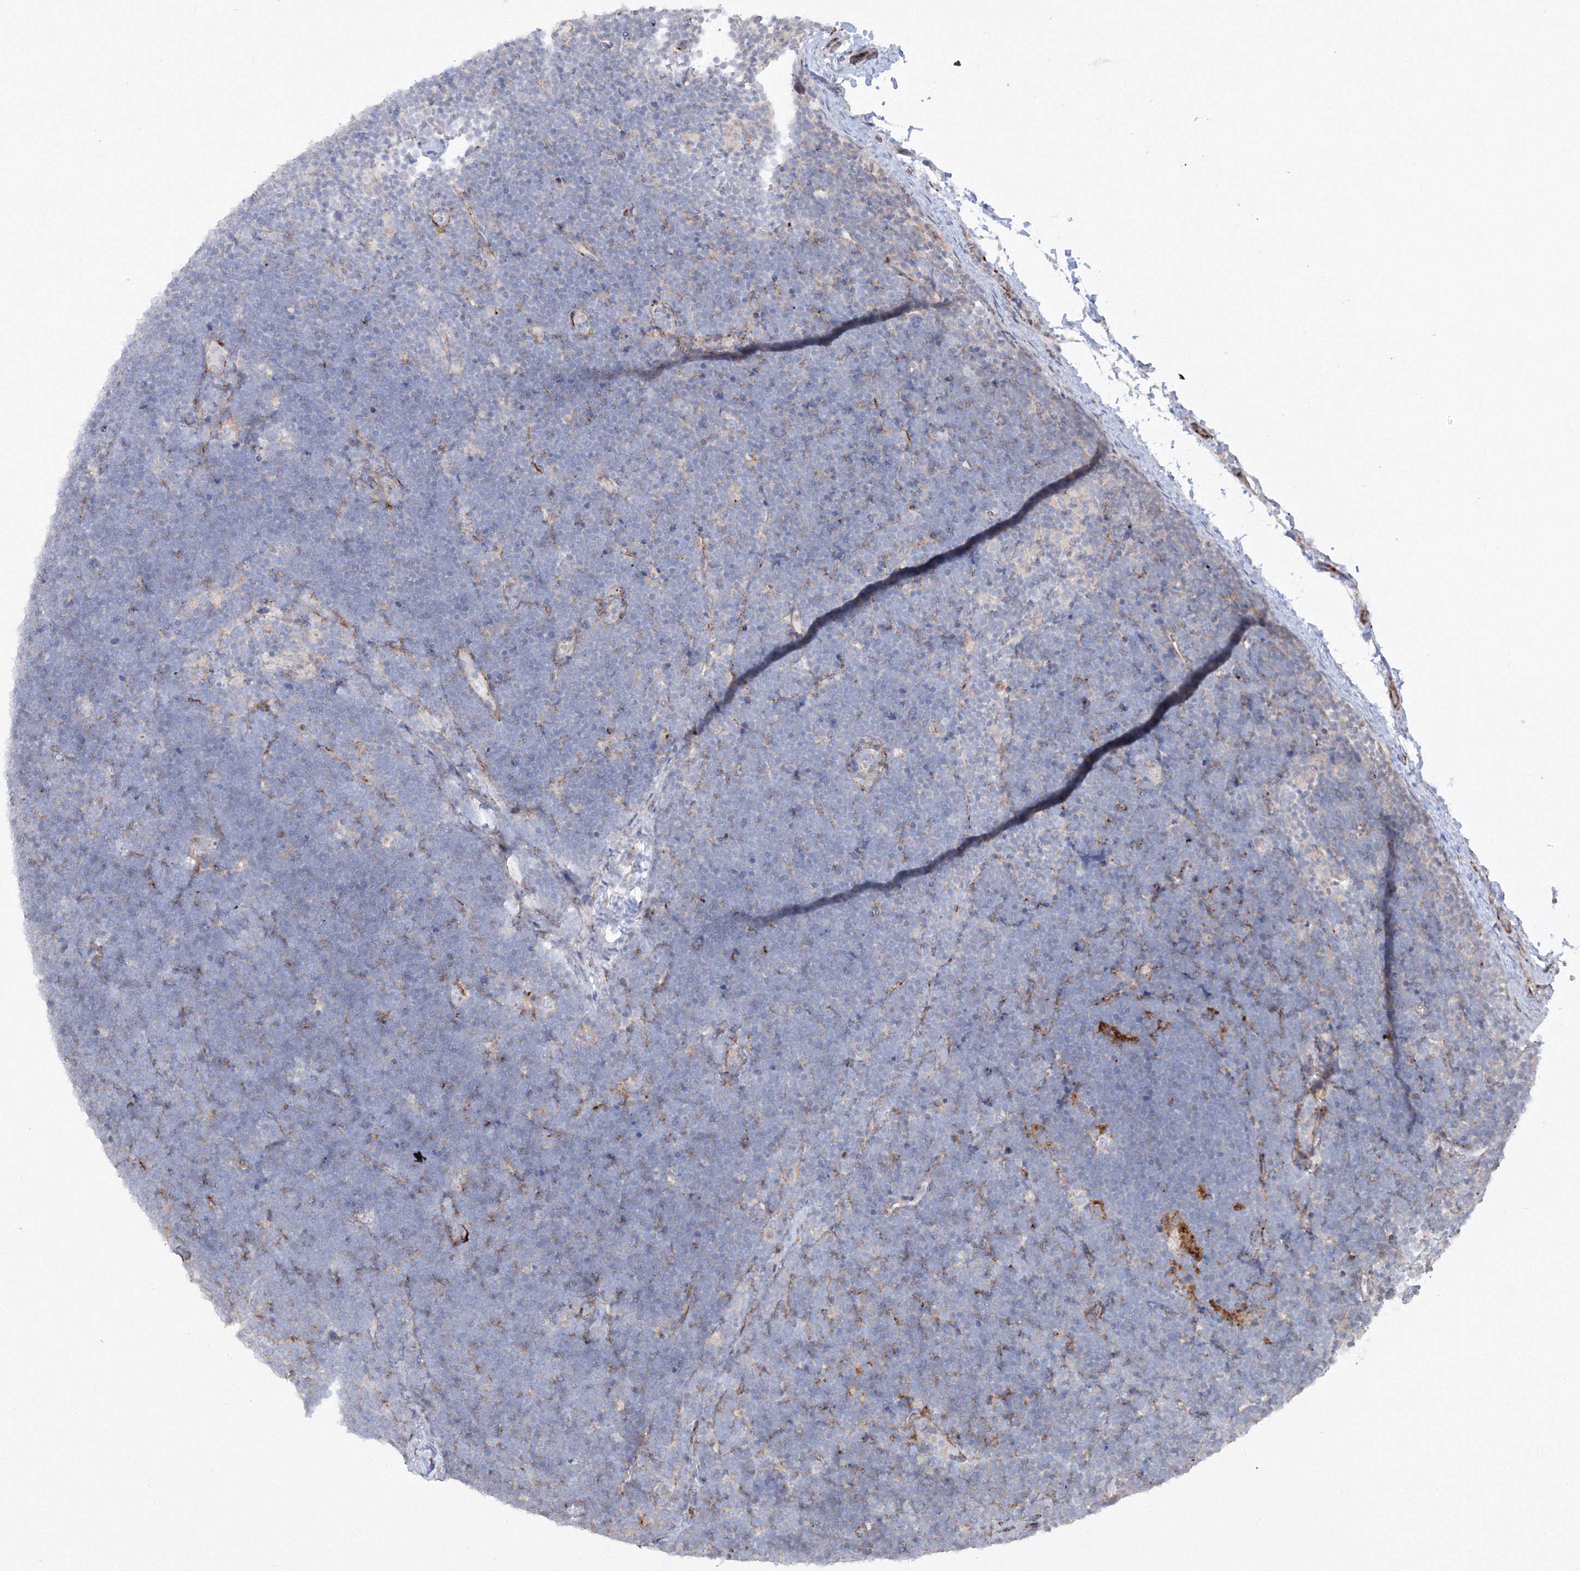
{"staining": {"intensity": "negative", "quantity": "none", "location": "none"}, "tissue": "lymphoma", "cell_type": "Tumor cells", "image_type": "cancer", "snomed": [{"axis": "morphology", "description": "Malignant lymphoma, non-Hodgkin's type, High grade"}, {"axis": "topography", "description": "Lymph node"}], "caption": "Tumor cells show no significant protein positivity in malignant lymphoma, non-Hodgkin's type (high-grade).", "gene": "GPR82", "patient": {"sex": "male", "age": 13}}